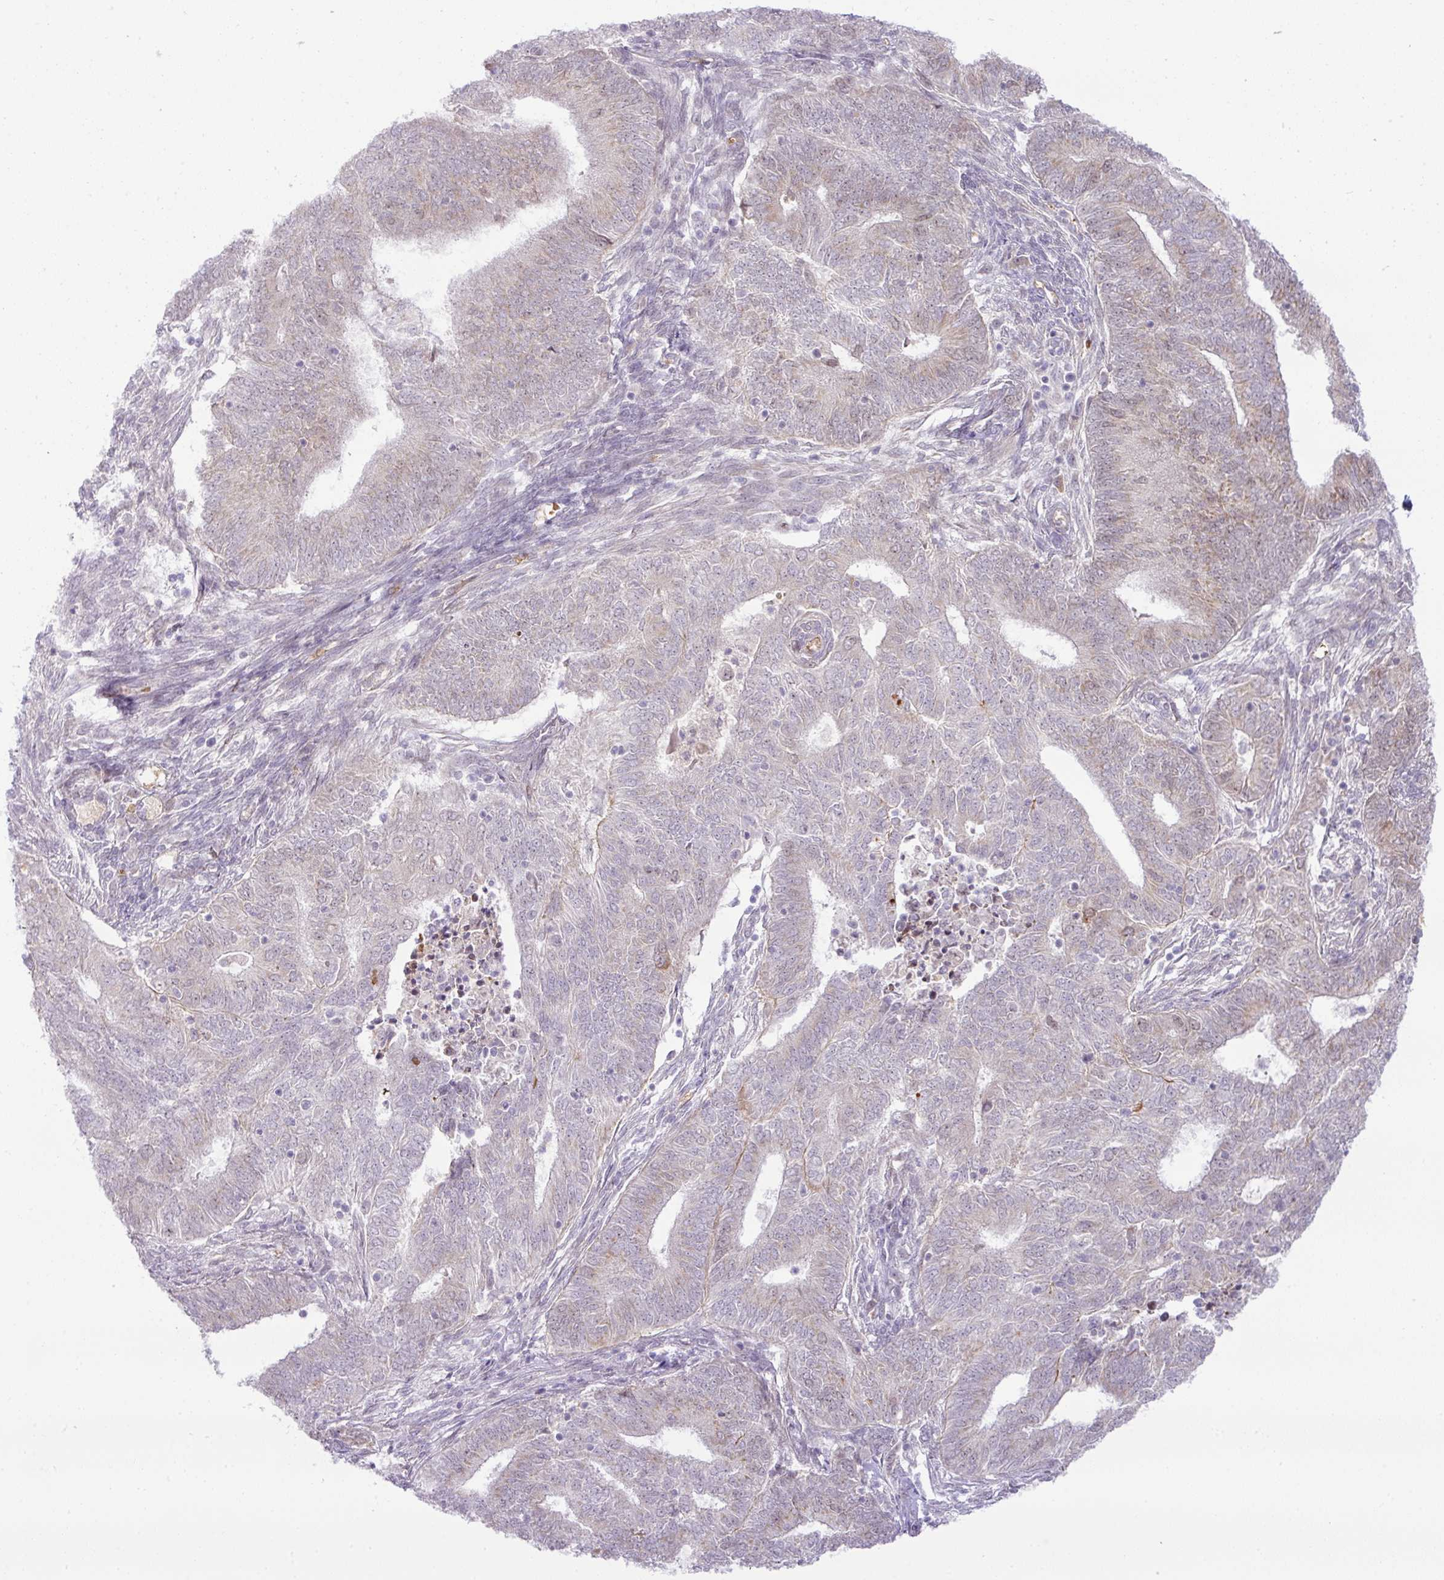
{"staining": {"intensity": "weak", "quantity": "<25%", "location": "cytoplasmic/membranous"}, "tissue": "endometrial cancer", "cell_type": "Tumor cells", "image_type": "cancer", "snomed": [{"axis": "morphology", "description": "Adenocarcinoma, NOS"}, {"axis": "topography", "description": "Endometrium"}], "caption": "High power microscopy micrograph of an immunohistochemistry (IHC) image of endometrial adenocarcinoma, revealing no significant expression in tumor cells. (DAB (3,3'-diaminobenzidine) immunohistochemistry visualized using brightfield microscopy, high magnification).", "gene": "PARP2", "patient": {"sex": "female", "age": 62}}